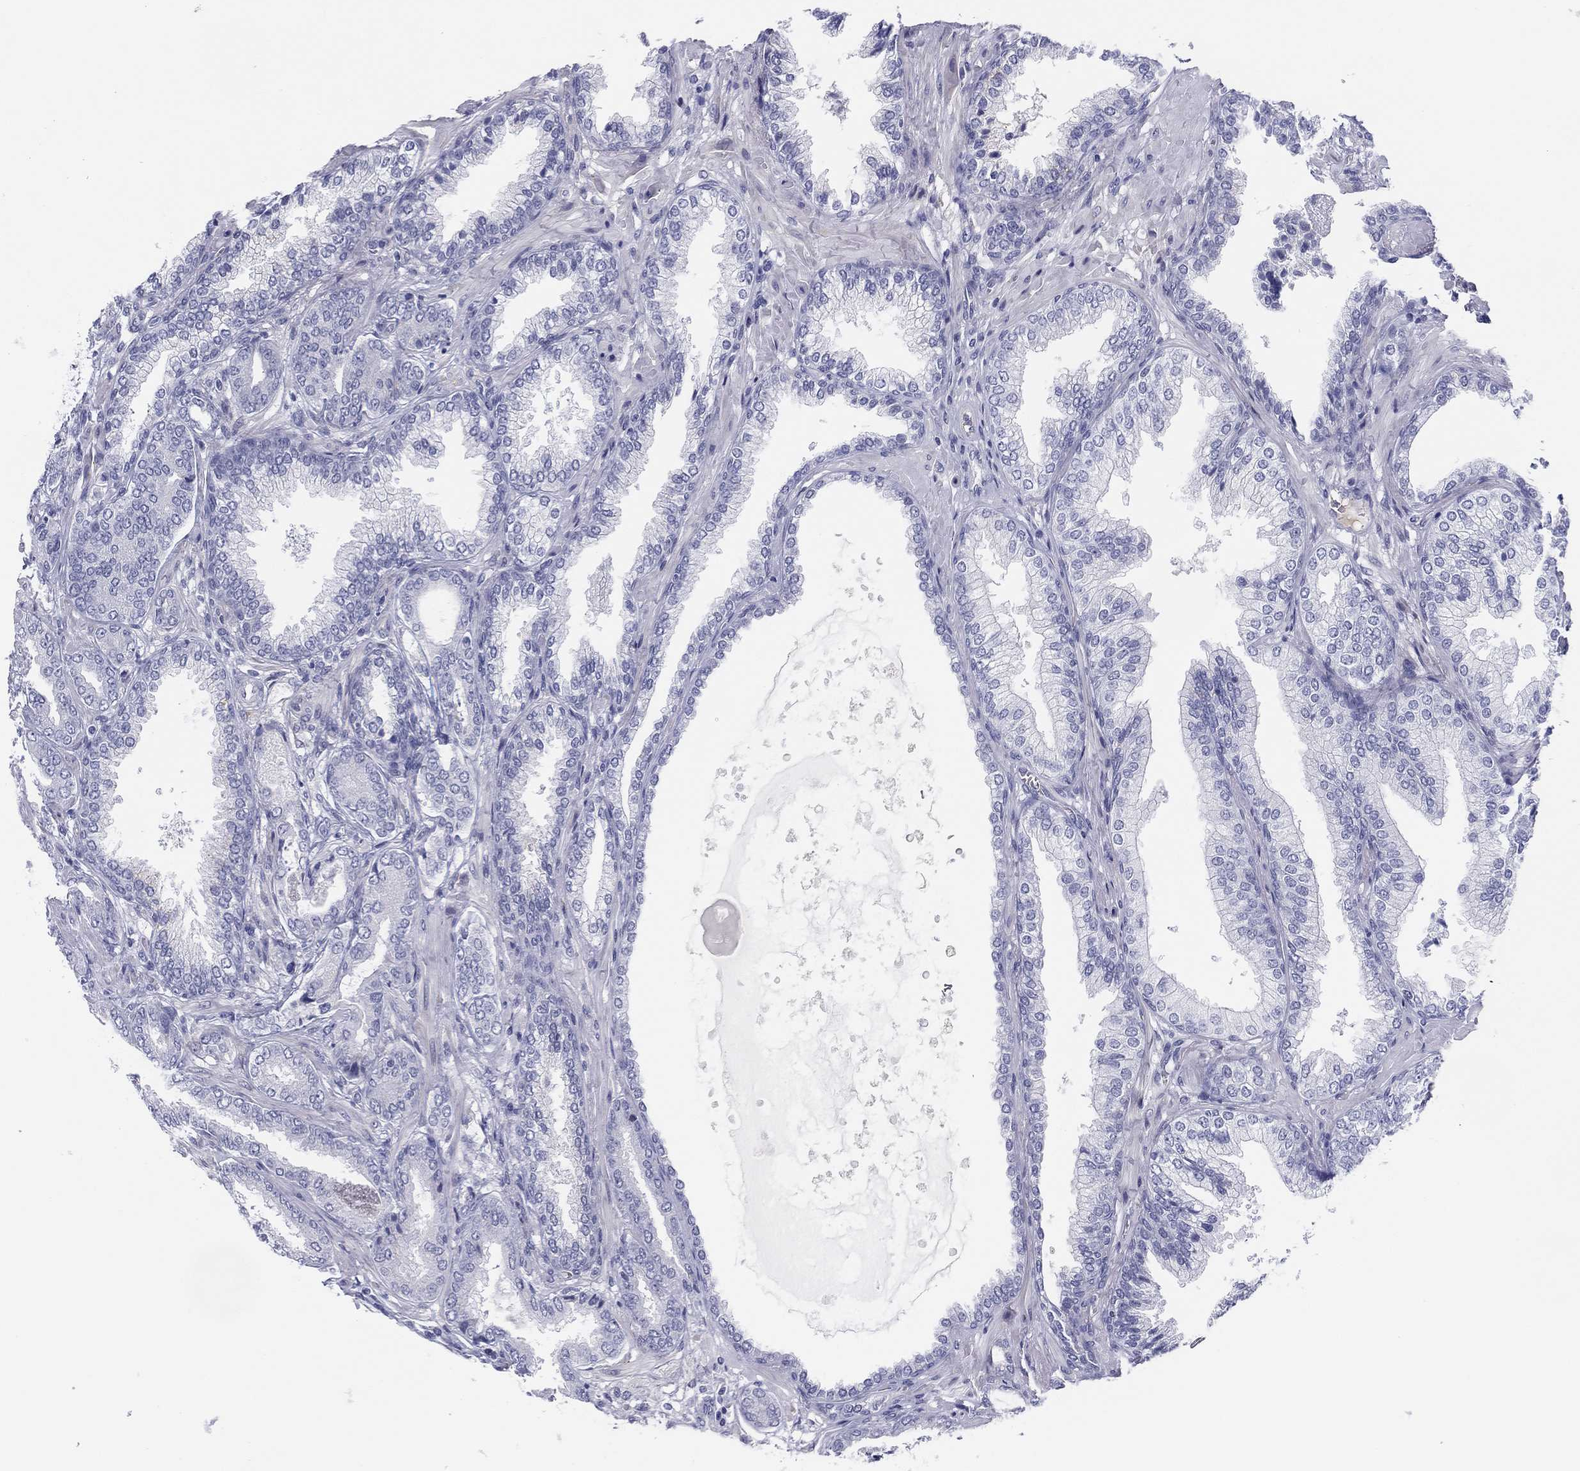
{"staining": {"intensity": "negative", "quantity": "none", "location": "none"}, "tissue": "prostate cancer", "cell_type": "Tumor cells", "image_type": "cancer", "snomed": [{"axis": "morphology", "description": "Adenocarcinoma, Low grade"}, {"axis": "topography", "description": "Prostate"}], "caption": "The immunohistochemistry image has no significant positivity in tumor cells of prostate low-grade adenocarcinoma tissue.", "gene": "MLF1", "patient": {"sex": "male", "age": 68}}